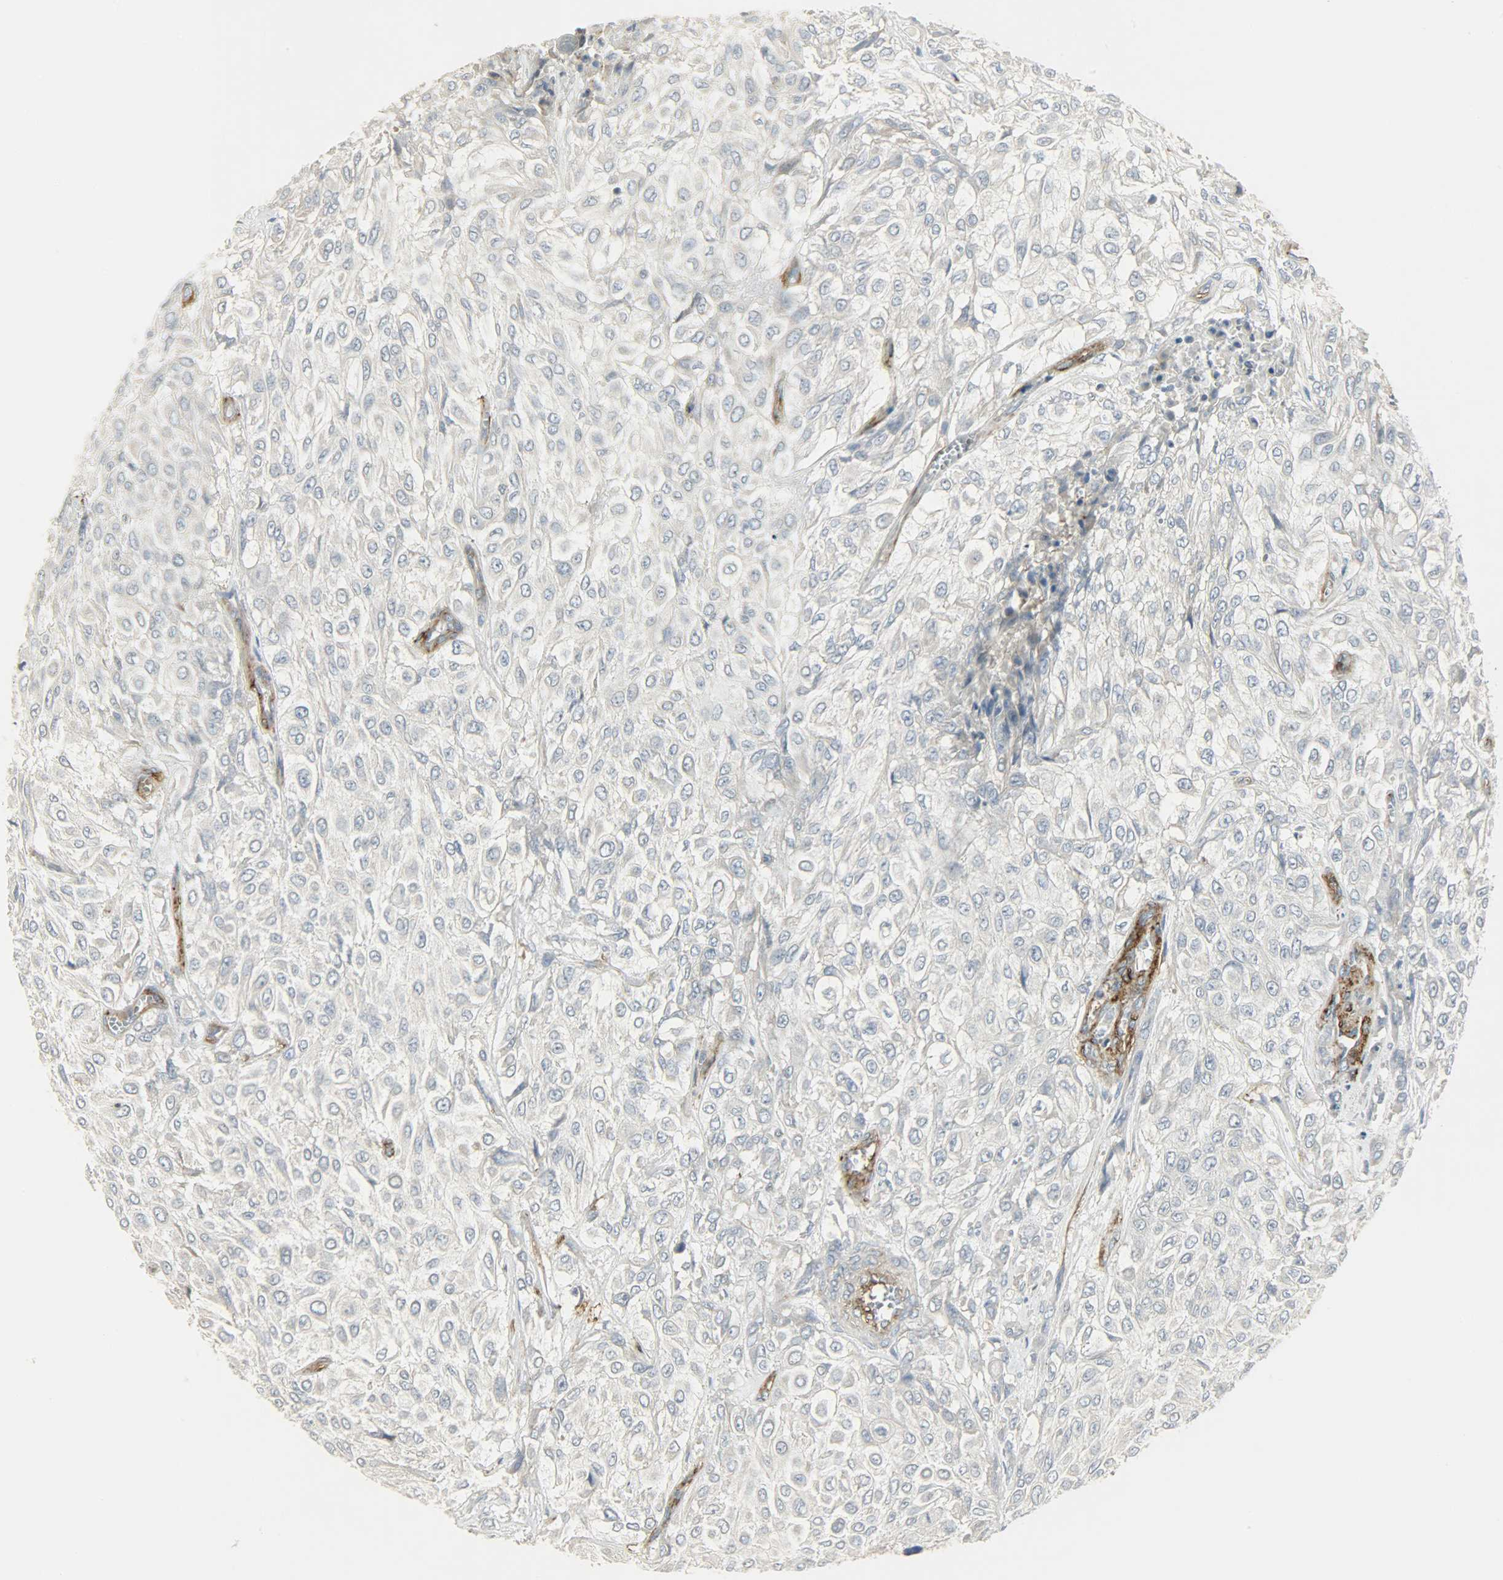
{"staining": {"intensity": "negative", "quantity": "none", "location": "none"}, "tissue": "urothelial cancer", "cell_type": "Tumor cells", "image_type": "cancer", "snomed": [{"axis": "morphology", "description": "Urothelial carcinoma, High grade"}, {"axis": "topography", "description": "Urinary bladder"}], "caption": "A micrograph of human urothelial cancer is negative for staining in tumor cells.", "gene": "ENPEP", "patient": {"sex": "male", "age": 57}}